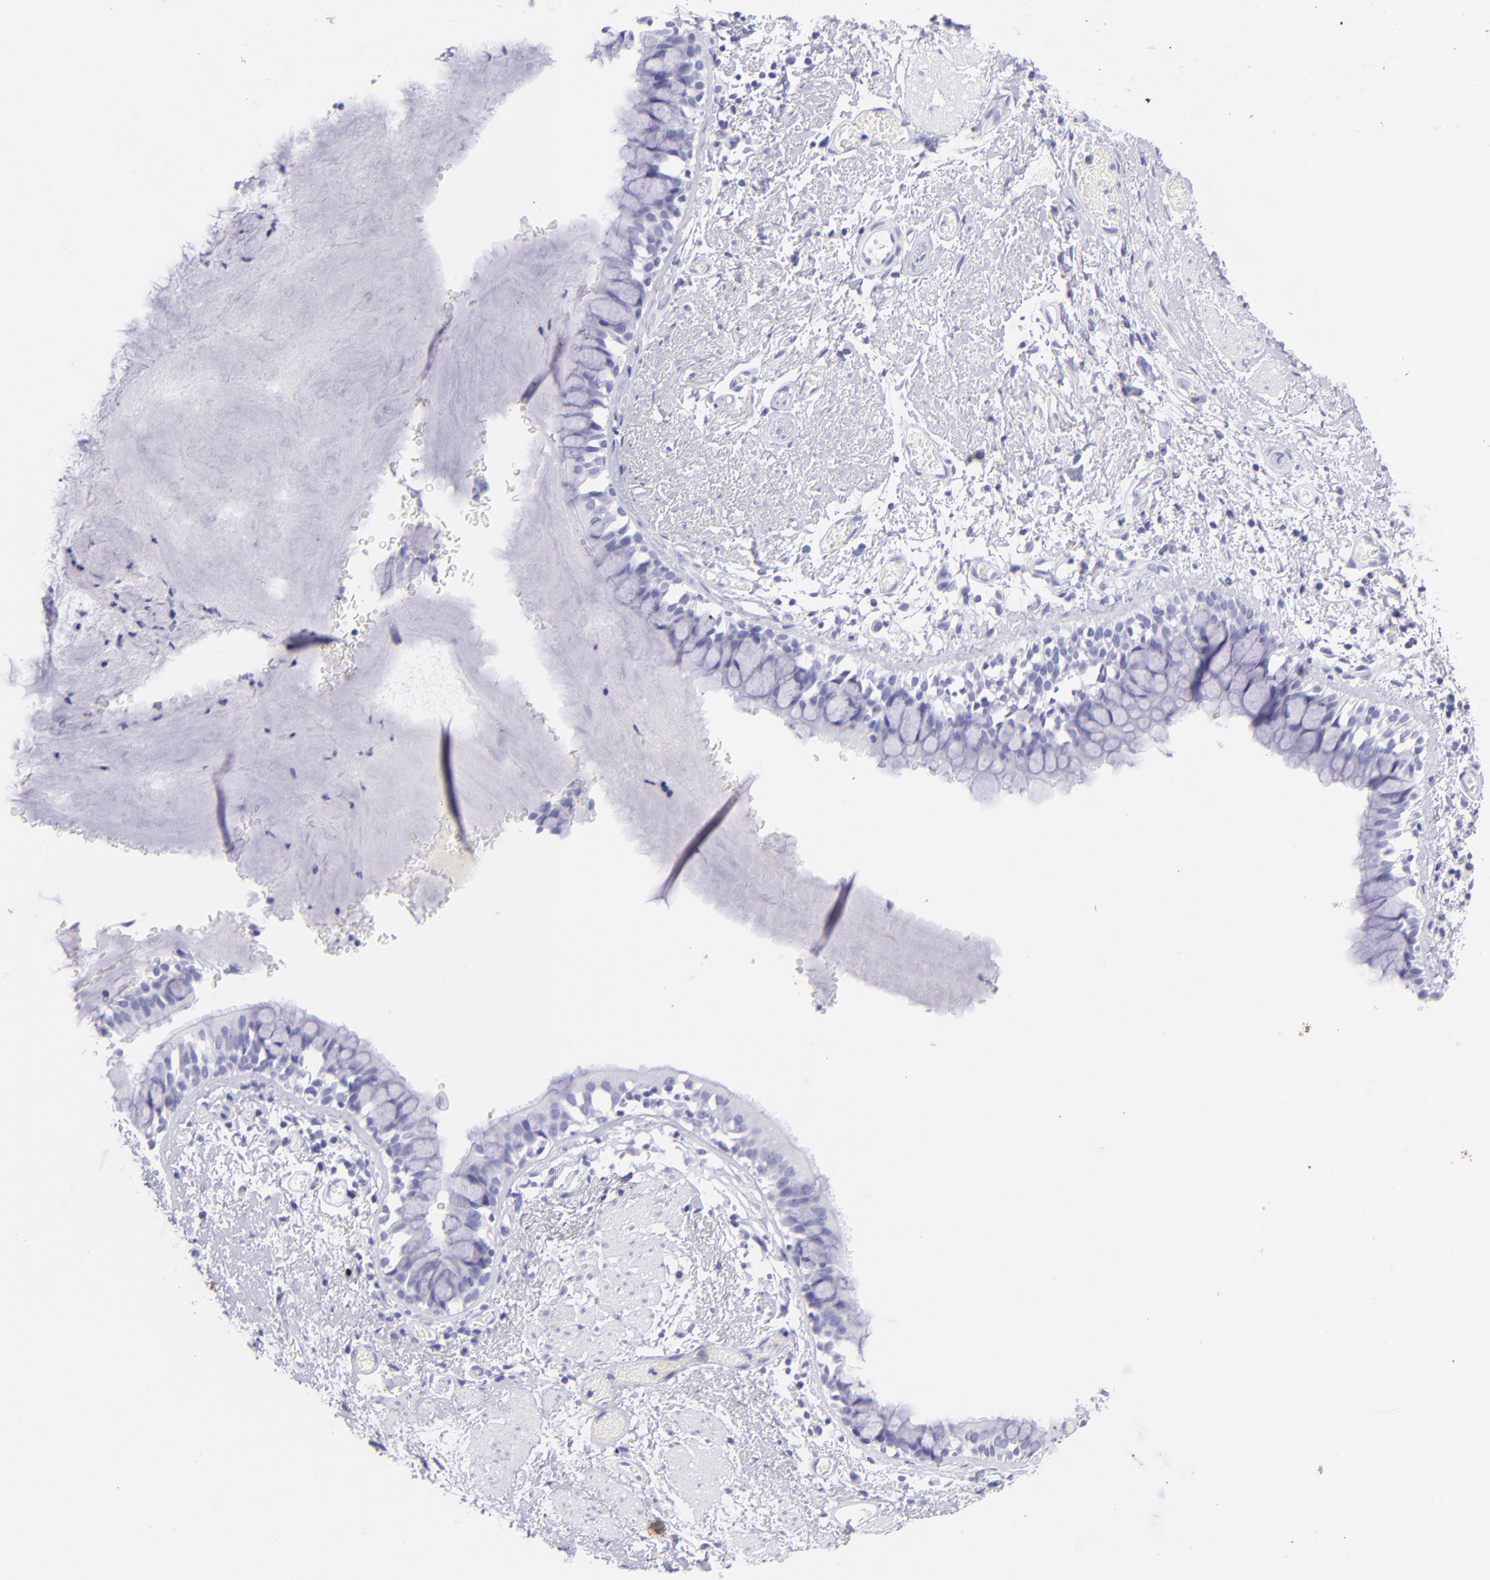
{"staining": {"intensity": "negative", "quantity": "none", "location": "none"}, "tissue": "bronchus", "cell_type": "Respiratory epithelial cells", "image_type": "normal", "snomed": [{"axis": "morphology", "description": "Normal tissue, NOS"}, {"axis": "topography", "description": "Lymph node of abdomen"}, {"axis": "topography", "description": "Lymph node of pelvis"}], "caption": "IHC photomicrograph of benign human bronchus stained for a protein (brown), which exhibits no staining in respiratory epithelial cells.", "gene": "PIP", "patient": {"sex": "female", "age": 65}}